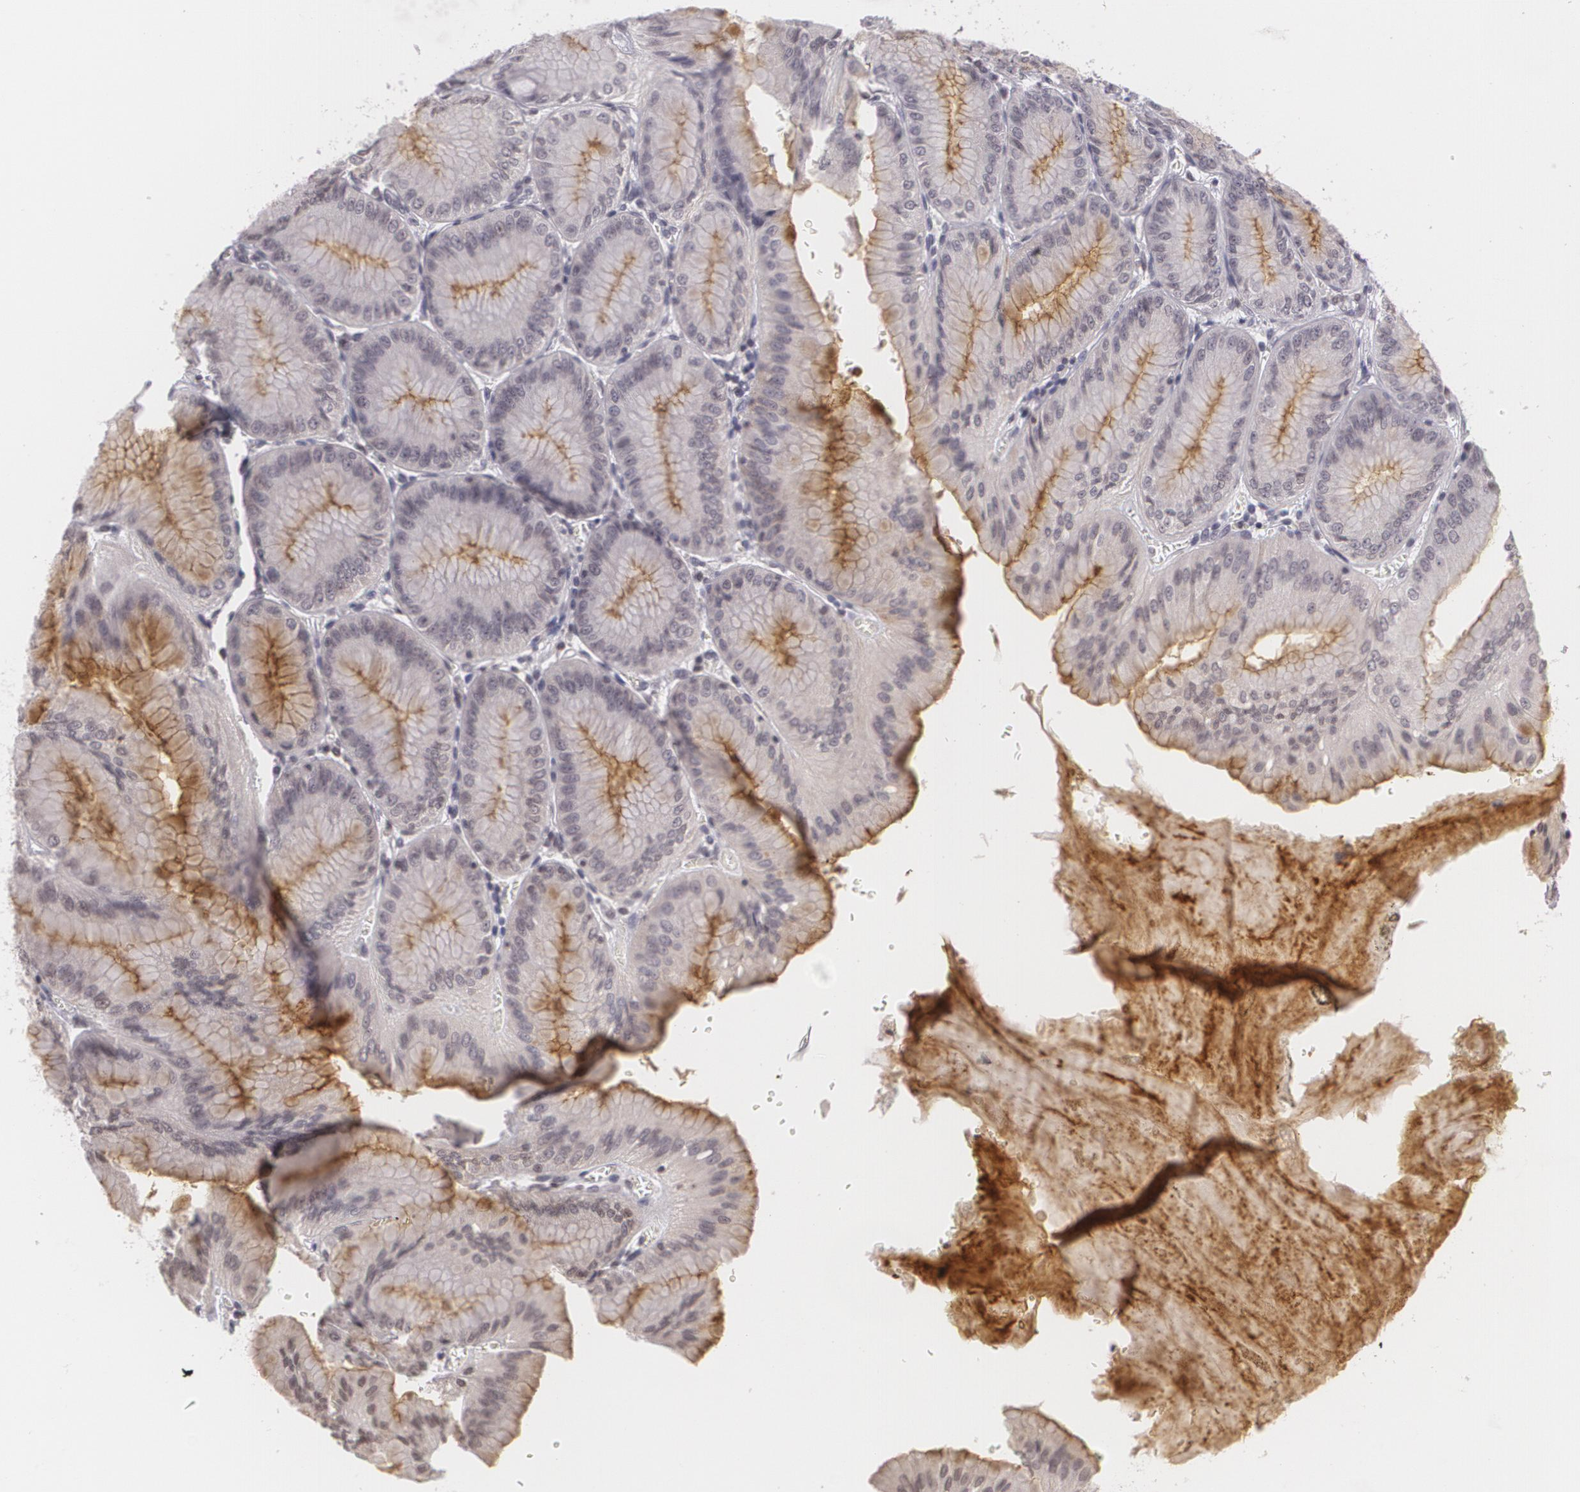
{"staining": {"intensity": "strong", "quantity": ">75%", "location": "cytoplasmic/membranous"}, "tissue": "stomach", "cell_type": "Glandular cells", "image_type": "normal", "snomed": [{"axis": "morphology", "description": "Normal tissue, NOS"}, {"axis": "topography", "description": "Stomach, lower"}], "caption": "A brown stain highlights strong cytoplasmic/membranous staining of a protein in glandular cells of unremarkable human stomach.", "gene": "MUC1", "patient": {"sex": "male", "age": 71}}